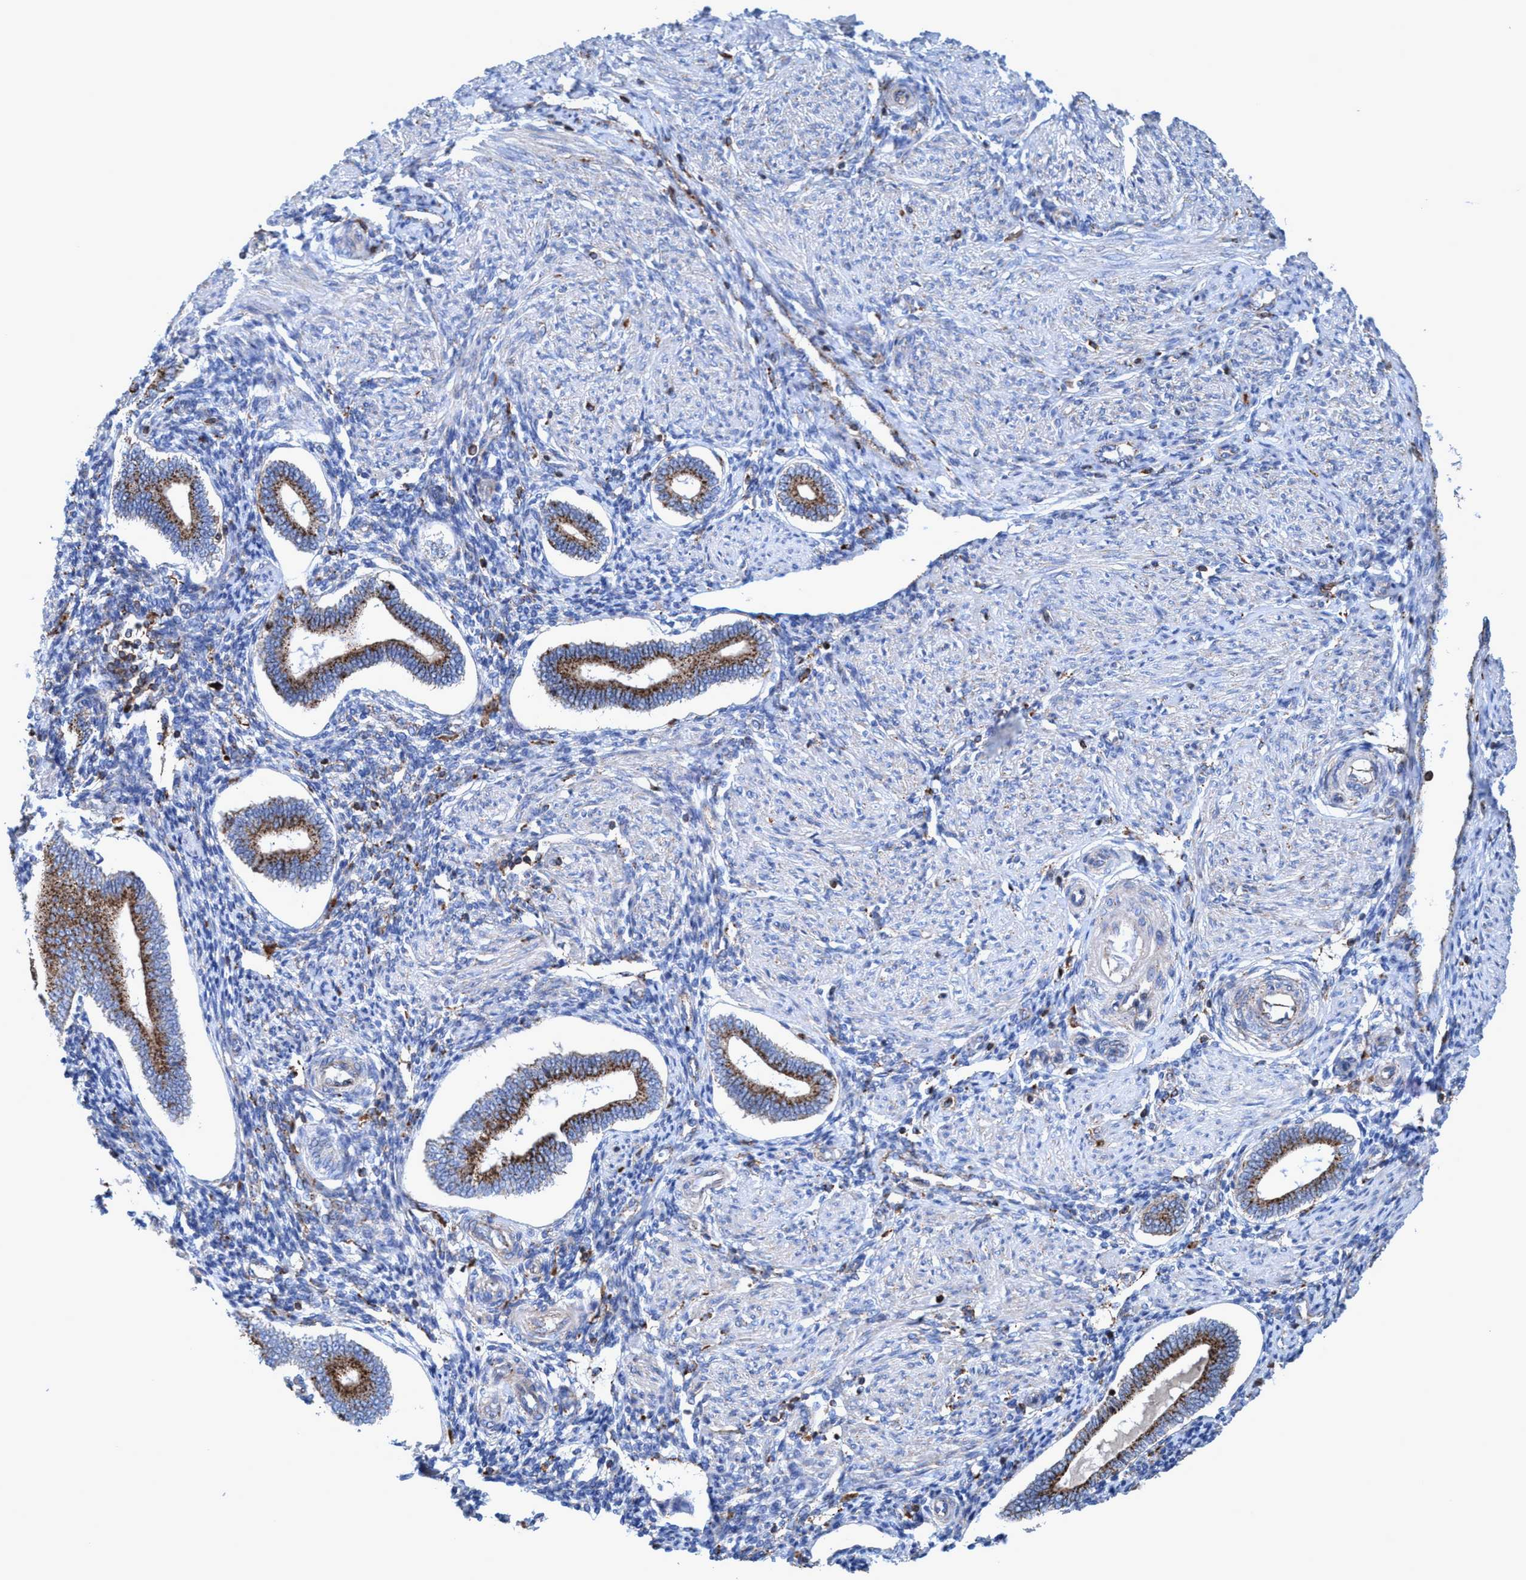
{"staining": {"intensity": "moderate", "quantity": "<25%", "location": "cytoplasmic/membranous"}, "tissue": "endometrium", "cell_type": "Cells in endometrial stroma", "image_type": "normal", "snomed": [{"axis": "morphology", "description": "Normal tissue, NOS"}, {"axis": "topography", "description": "Endometrium"}], "caption": "Immunohistochemical staining of unremarkable endometrium exhibits moderate cytoplasmic/membranous protein positivity in approximately <25% of cells in endometrial stroma. (Stains: DAB in brown, nuclei in blue, Microscopy: brightfield microscopy at high magnification).", "gene": "TRIM65", "patient": {"sex": "female", "age": 42}}